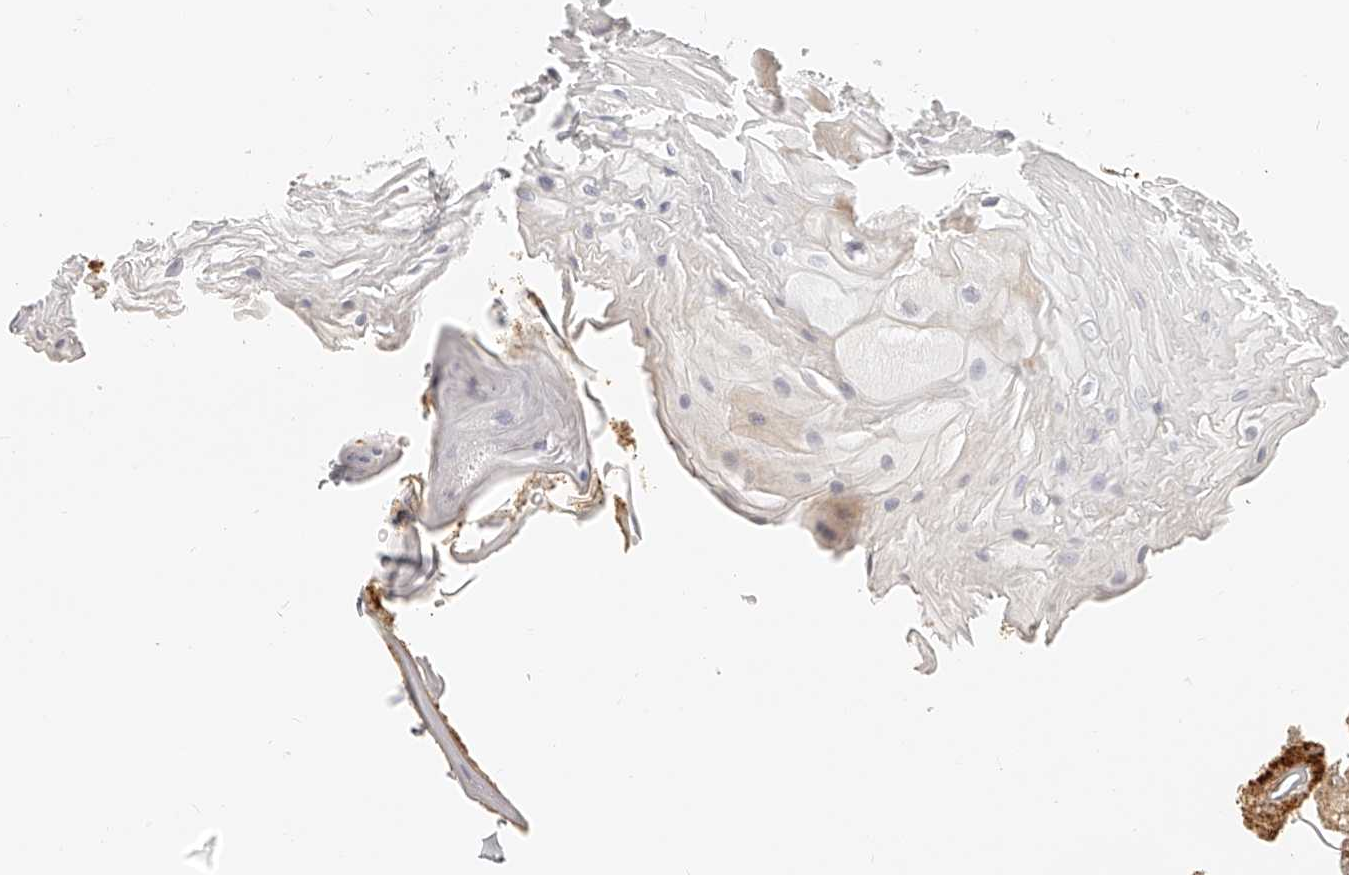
{"staining": {"intensity": "weak", "quantity": "<25%", "location": "cytoplasmic/membranous"}, "tissue": "oral mucosa", "cell_type": "Squamous epithelial cells", "image_type": "normal", "snomed": [{"axis": "morphology", "description": "Normal tissue, NOS"}, {"axis": "morphology", "description": "Squamous cell carcinoma, NOS"}, {"axis": "topography", "description": "Skeletal muscle"}, {"axis": "topography", "description": "Oral tissue"}, {"axis": "topography", "description": "Salivary gland"}, {"axis": "topography", "description": "Head-Neck"}], "caption": "An image of oral mucosa stained for a protein shows no brown staining in squamous epithelial cells. The staining was performed using DAB (3,3'-diaminobenzidine) to visualize the protein expression in brown, while the nuclei were stained in blue with hematoxylin (Magnification: 20x).", "gene": "ITGB3", "patient": {"sex": "male", "age": 54}}